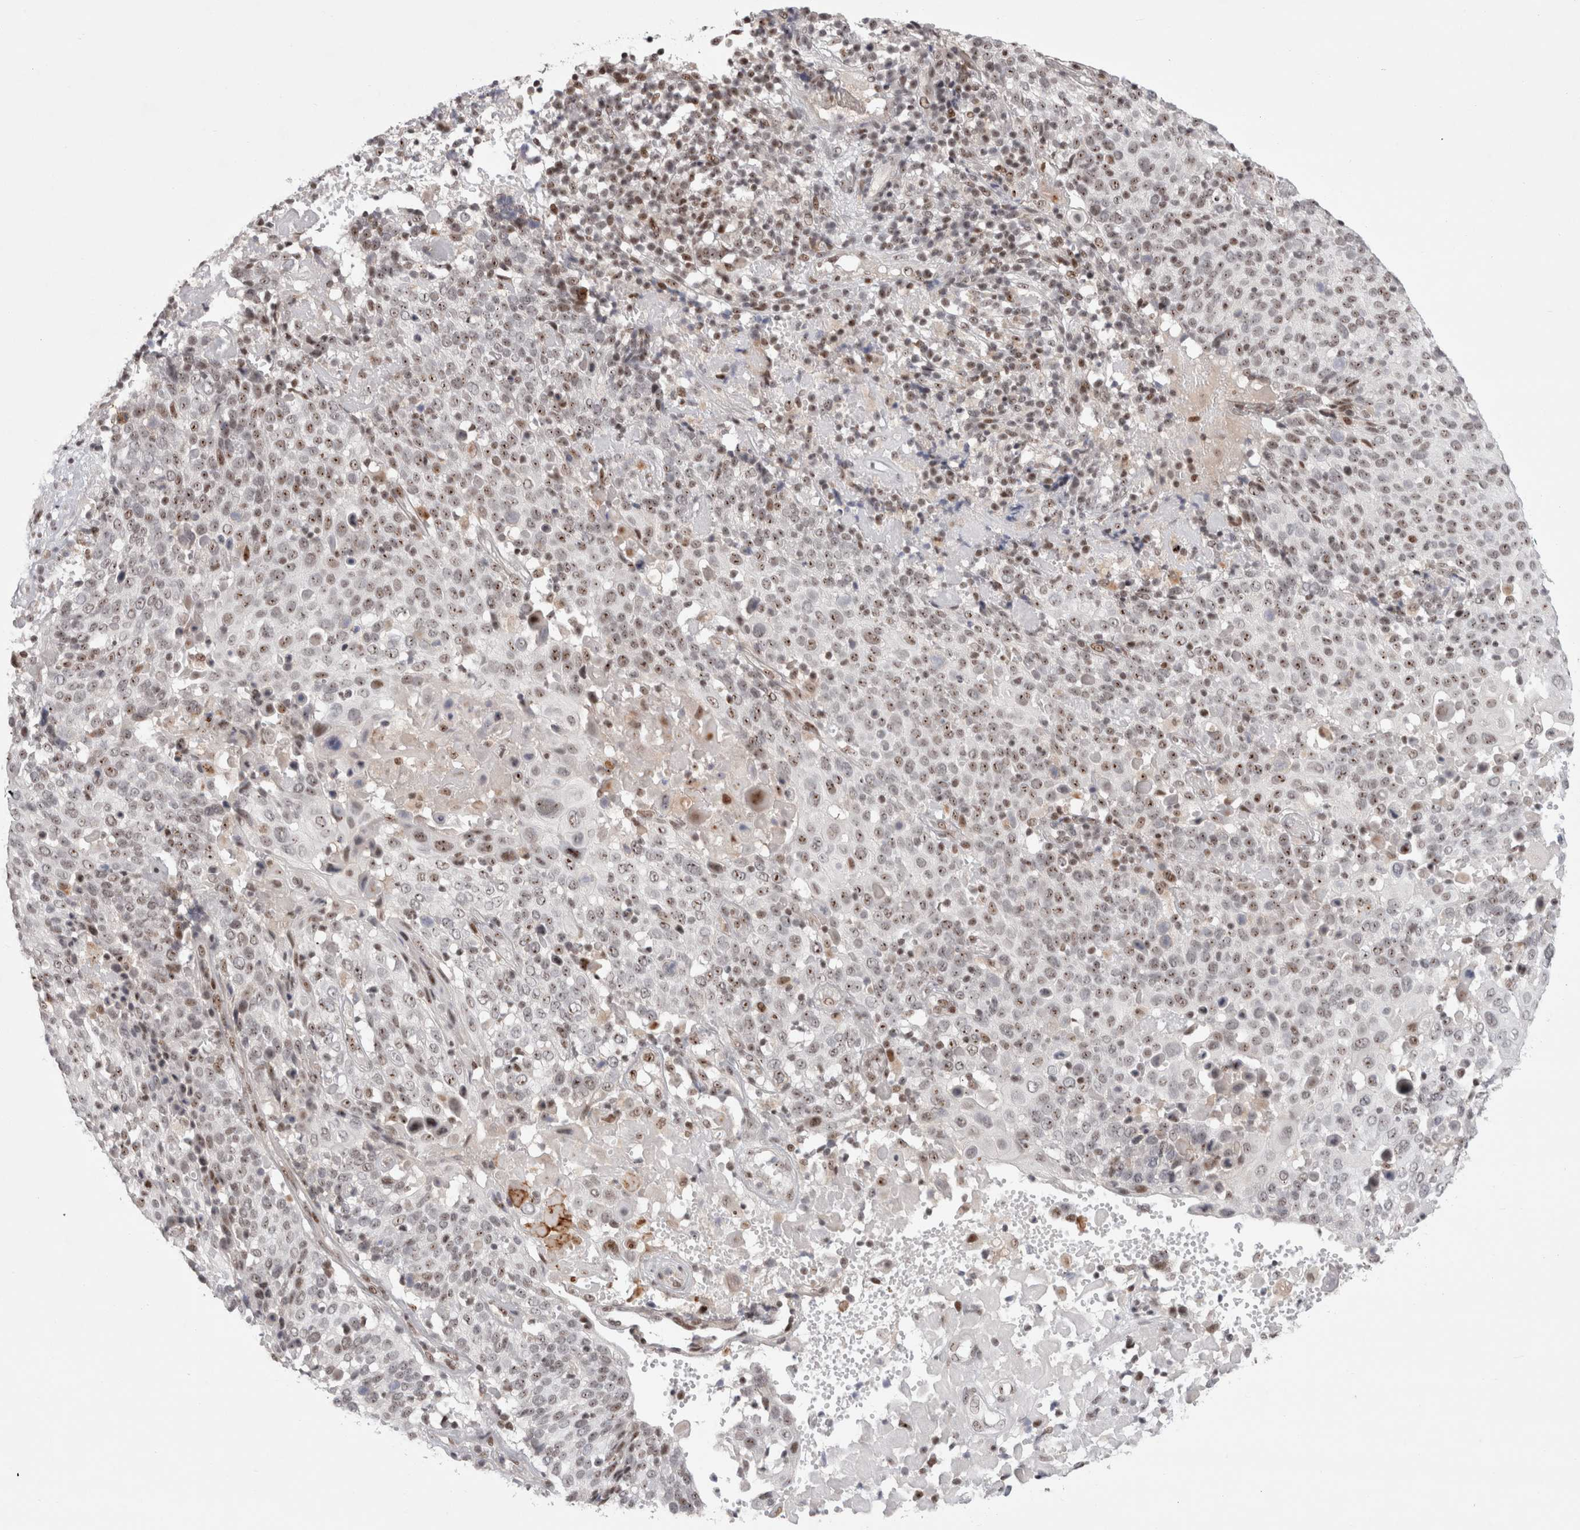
{"staining": {"intensity": "weak", "quantity": ">75%", "location": "nuclear"}, "tissue": "cervical cancer", "cell_type": "Tumor cells", "image_type": "cancer", "snomed": [{"axis": "morphology", "description": "Squamous cell carcinoma, NOS"}, {"axis": "topography", "description": "Cervix"}], "caption": "Protein analysis of cervical cancer tissue demonstrates weak nuclear staining in about >75% of tumor cells.", "gene": "SENP6", "patient": {"sex": "female", "age": 74}}